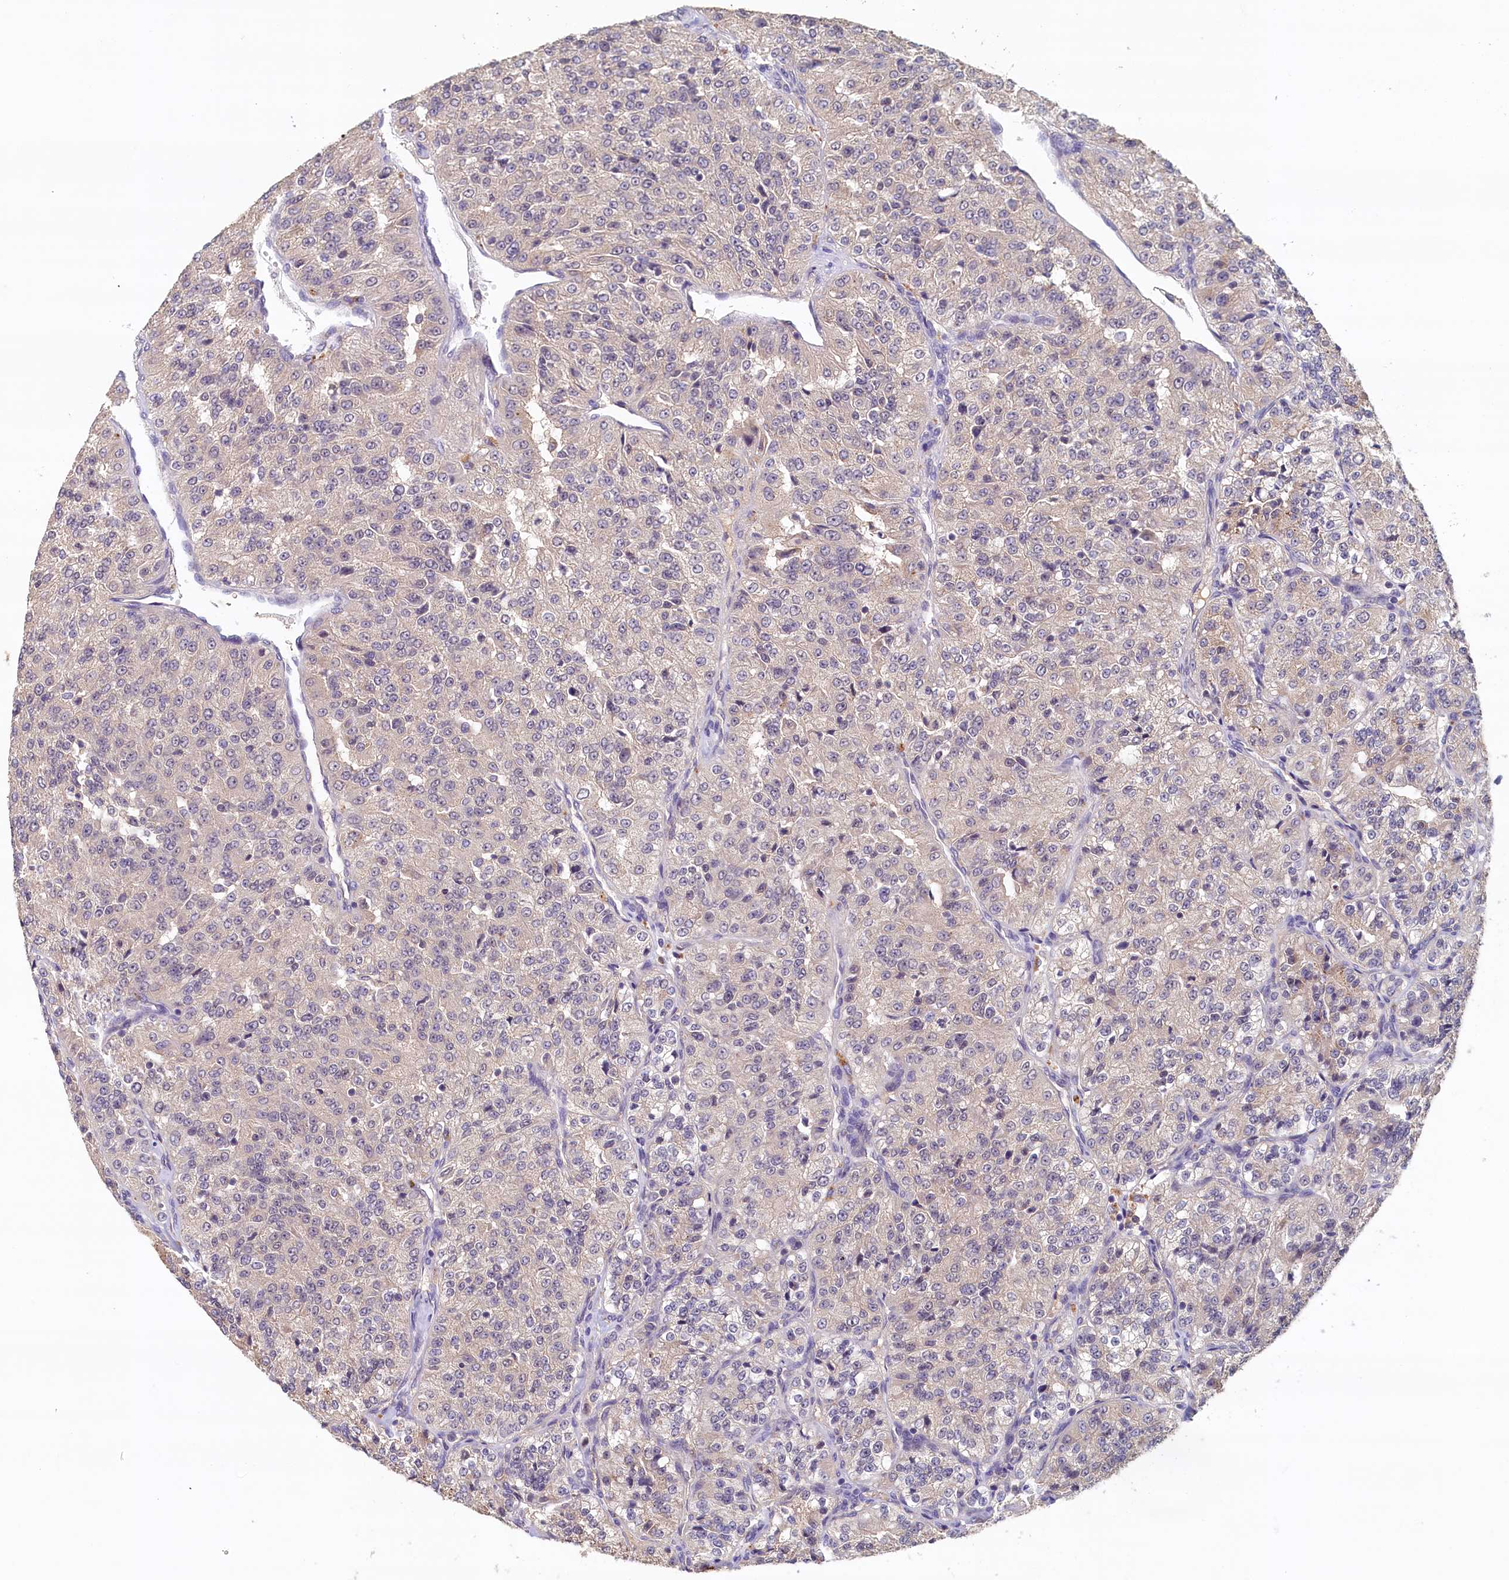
{"staining": {"intensity": "weak", "quantity": "25%-75%", "location": "cytoplasmic/membranous"}, "tissue": "renal cancer", "cell_type": "Tumor cells", "image_type": "cancer", "snomed": [{"axis": "morphology", "description": "Adenocarcinoma, NOS"}, {"axis": "topography", "description": "Kidney"}], "caption": "High-power microscopy captured an immunohistochemistry (IHC) micrograph of renal cancer, revealing weak cytoplasmic/membranous expression in about 25%-75% of tumor cells.", "gene": "NUBP2", "patient": {"sex": "female", "age": 63}}